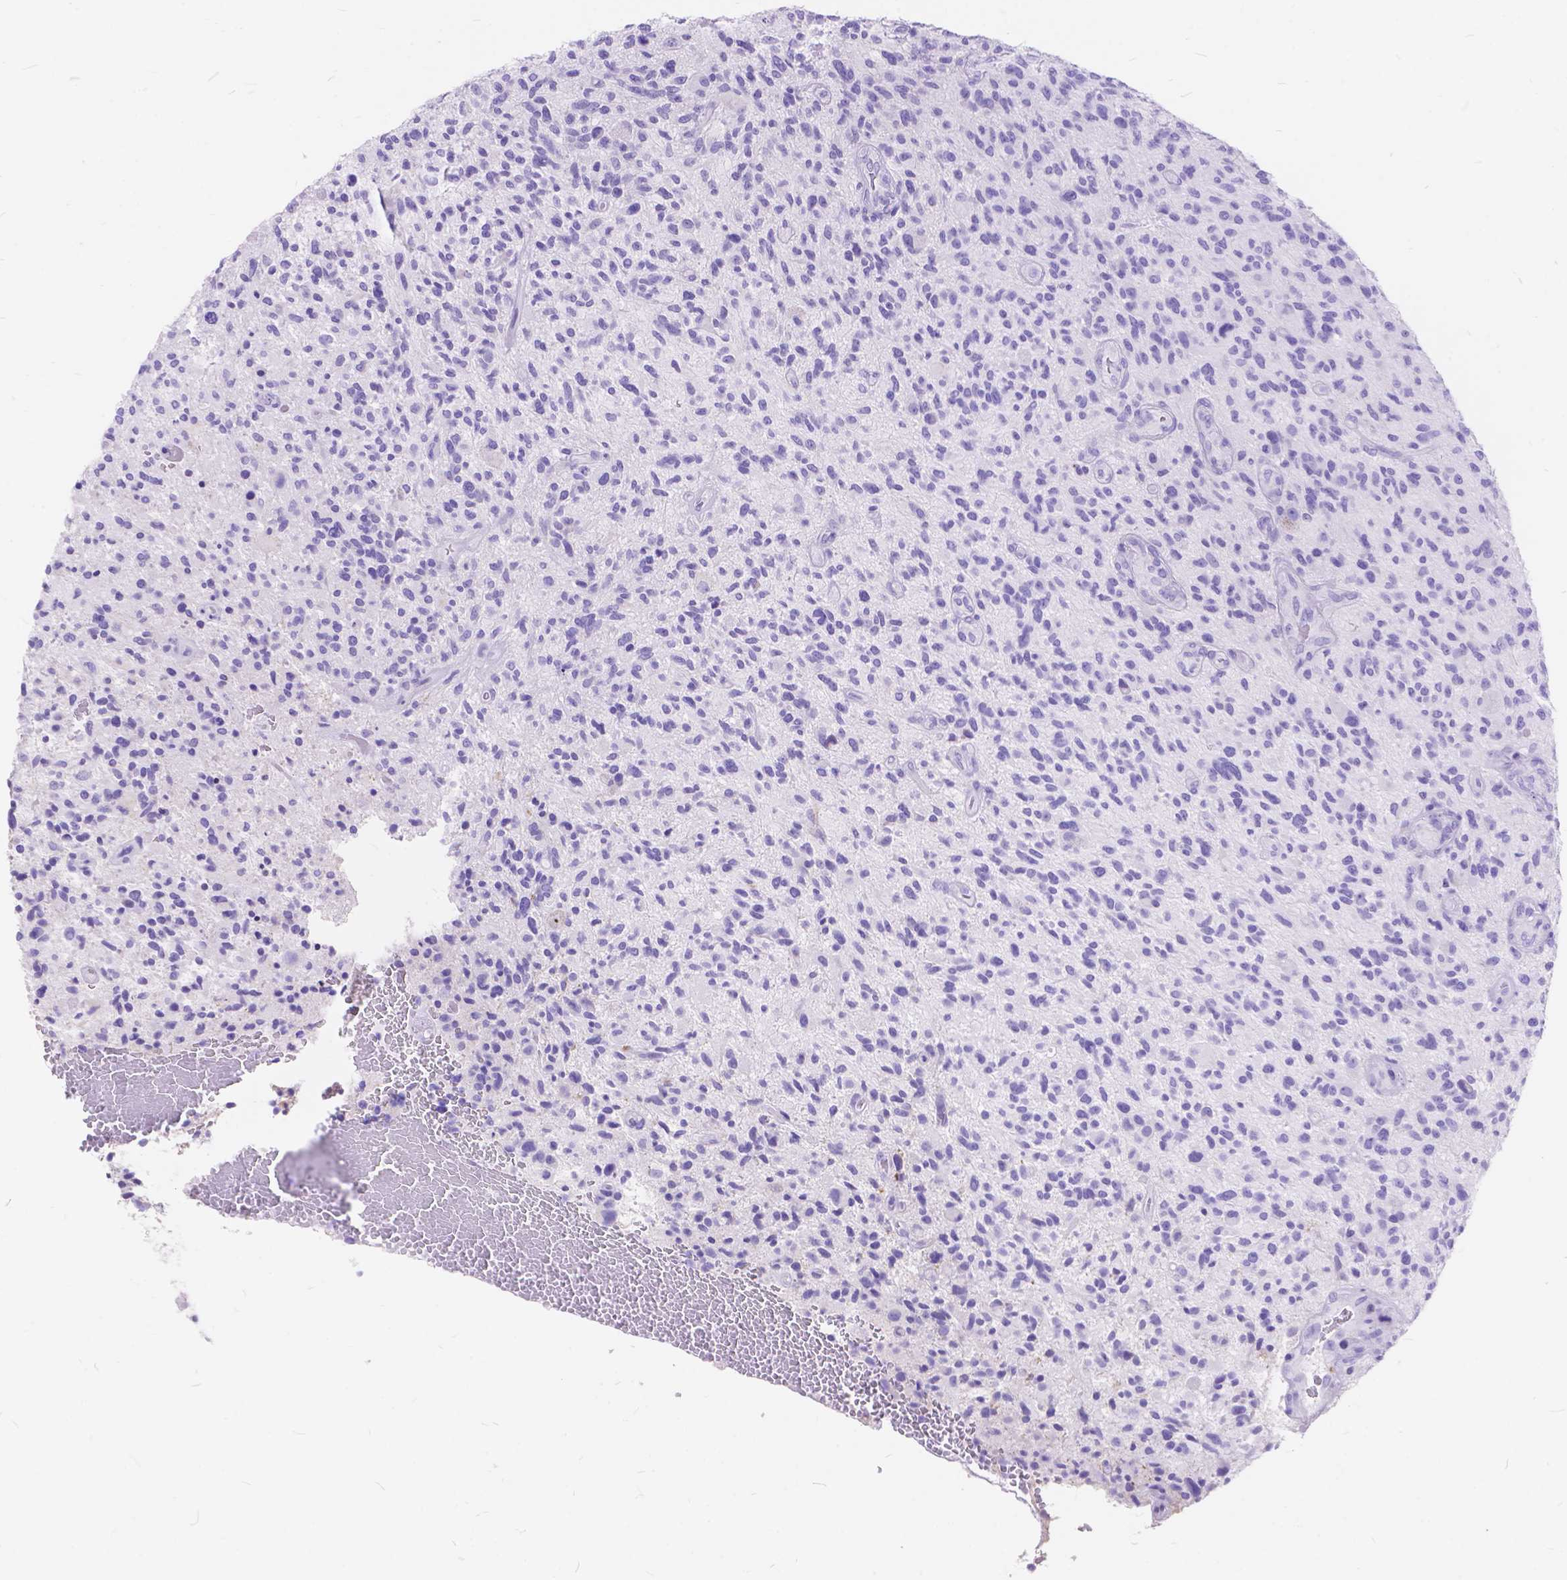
{"staining": {"intensity": "negative", "quantity": "none", "location": "none"}, "tissue": "glioma", "cell_type": "Tumor cells", "image_type": "cancer", "snomed": [{"axis": "morphology", "description": "Glioma, malignant, High grade"}, {"axis": "topography", "description": "Brain"}], "caption": "Immunohistochemical staining of high-grade glioma (malignant) demonstrates no significant positivity in tumor cells.", "gene": "FOXL2", "patient": {"sex": "male", "age": 47}}